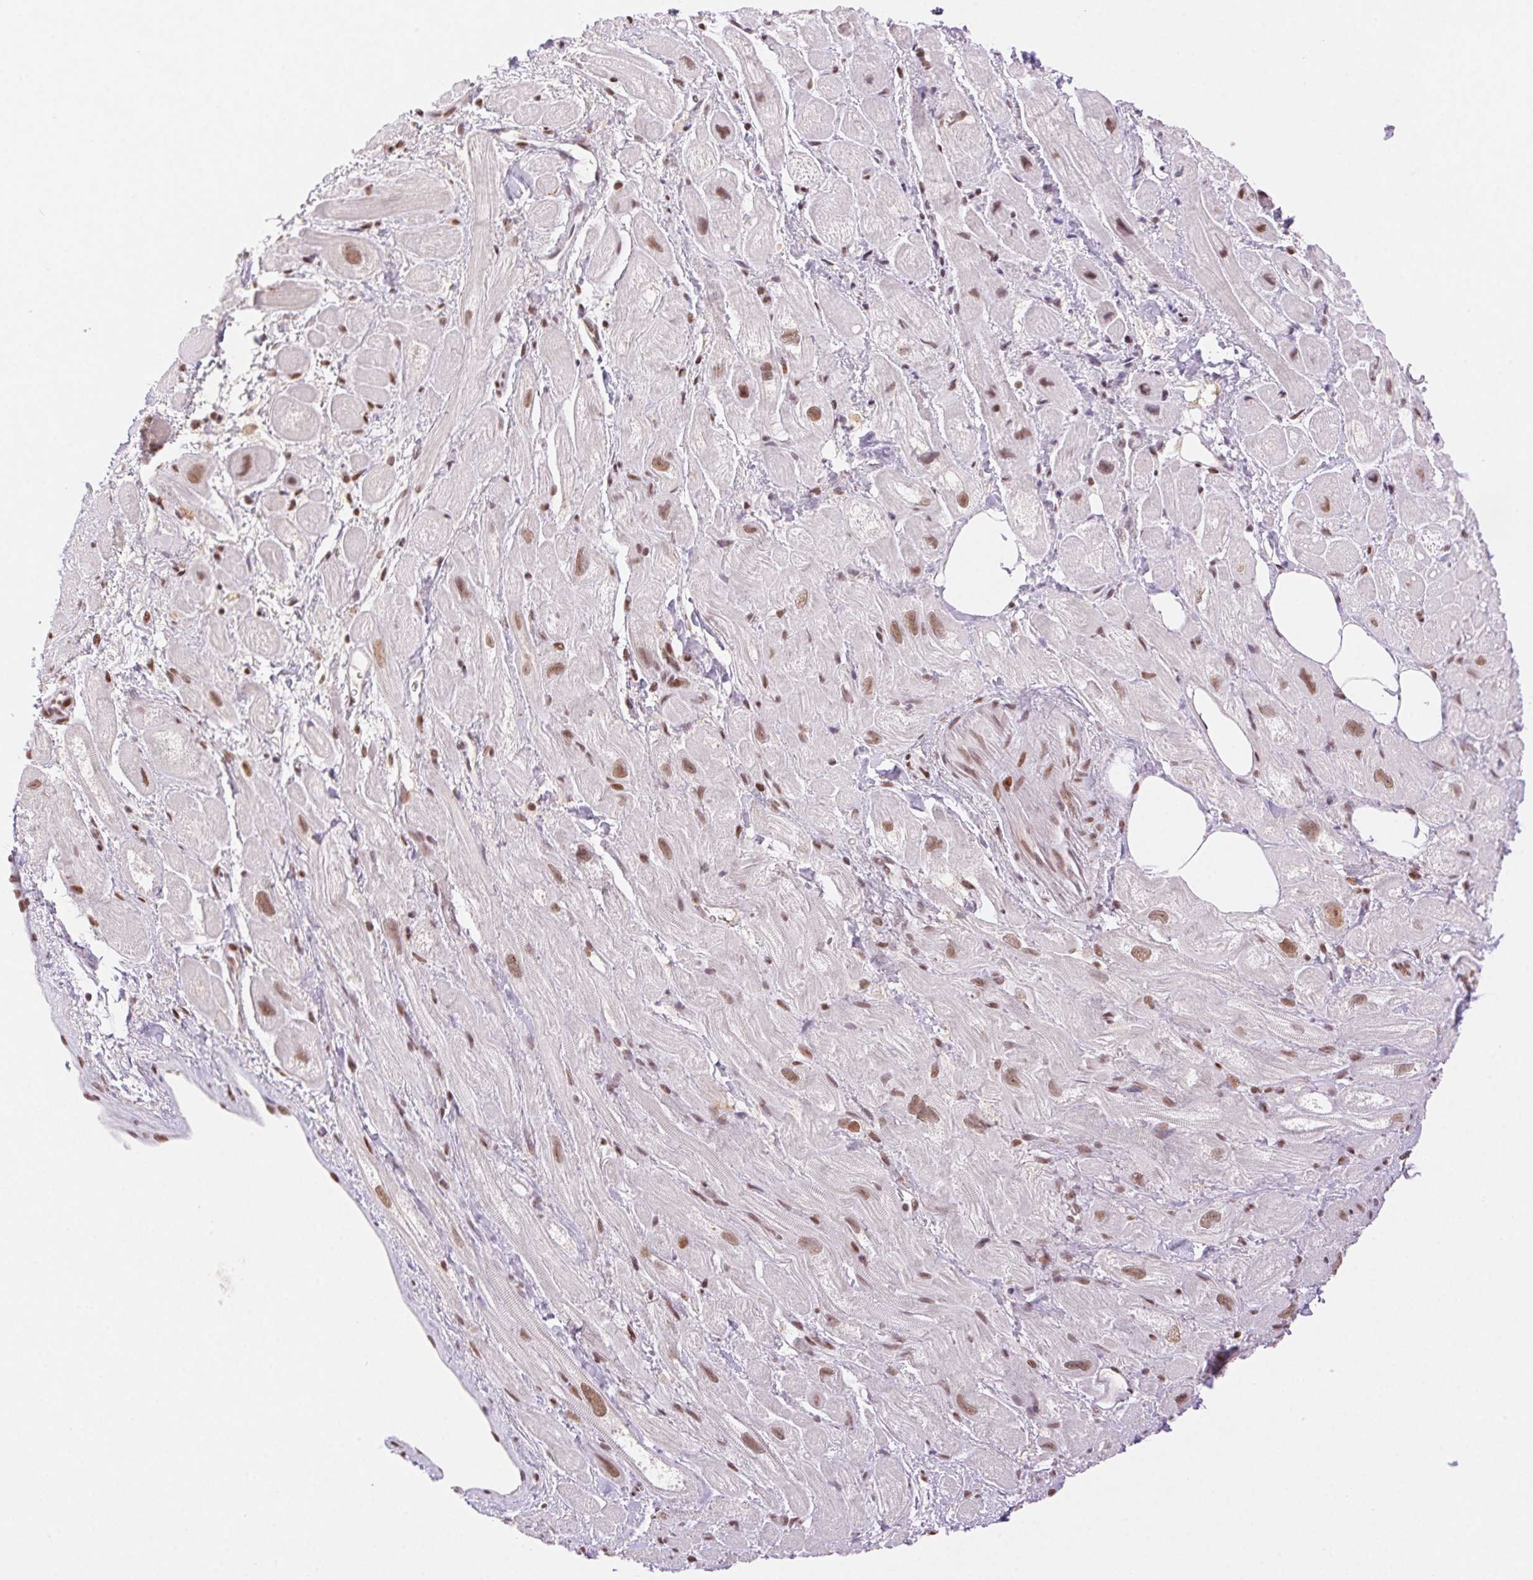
{"staining": {"intensity": "moderate", "quantity": "<25%", "location": "nuclear"}, "tissue": "heart muscle", "cell_type": "Cardiomyocytes", "image_type": "normal", "snomed": [{"axis": "morphology", "description": "Normal tissue, NOS"}, {"axis": "topography", "description": "Heart"}], "caption": "Immunohistochemical staining of unremarkable human heart muscle exhibits <25% levels of moderate nuclear protein positivity in approximately <25% of cardiomyocytes.", "gene": "H2AZ1", "patient": {"sex": "female", "age": 69}}